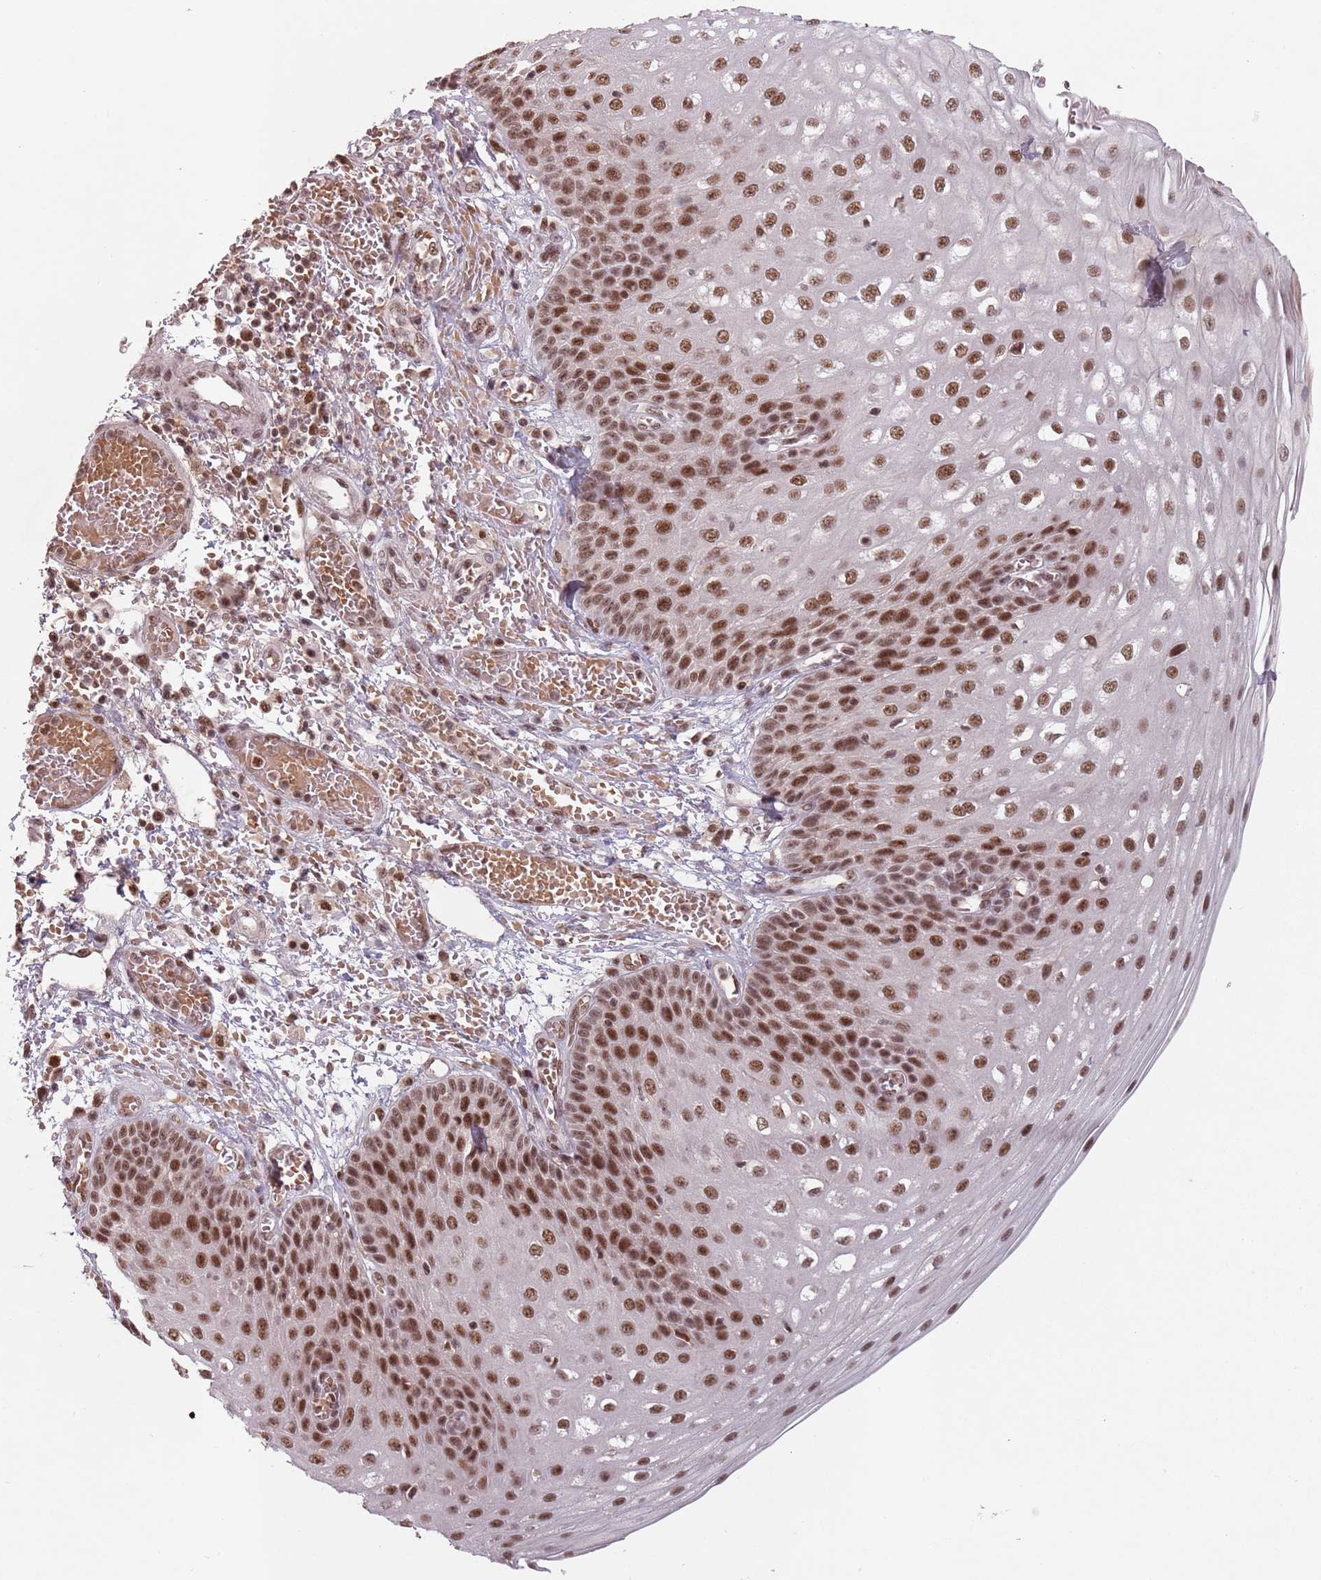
{"staining": {"intensity": "moderate", "quantity": ">75%", "location": "nuclear"}, "tissue": "esophagus", "cell_type": "Squamous epithelial cells", "image_type": "normal", "snomed": [{"axis": "morphology", "description": "Normal tissue, NOS"}, {"axis": "topography", "description": "Esophagus"}], "caption": "A micrograph of human esophagus stained for a protein demonstrates moderate nuclear brown staining in squamous epithelial cells. (DAB (3,3'-diaminobenzidine) IHC, brown staining for protein, blue staining for nuclei).", "gene": "NCBP1", "patient": {"sex": "male", "age": 81}}